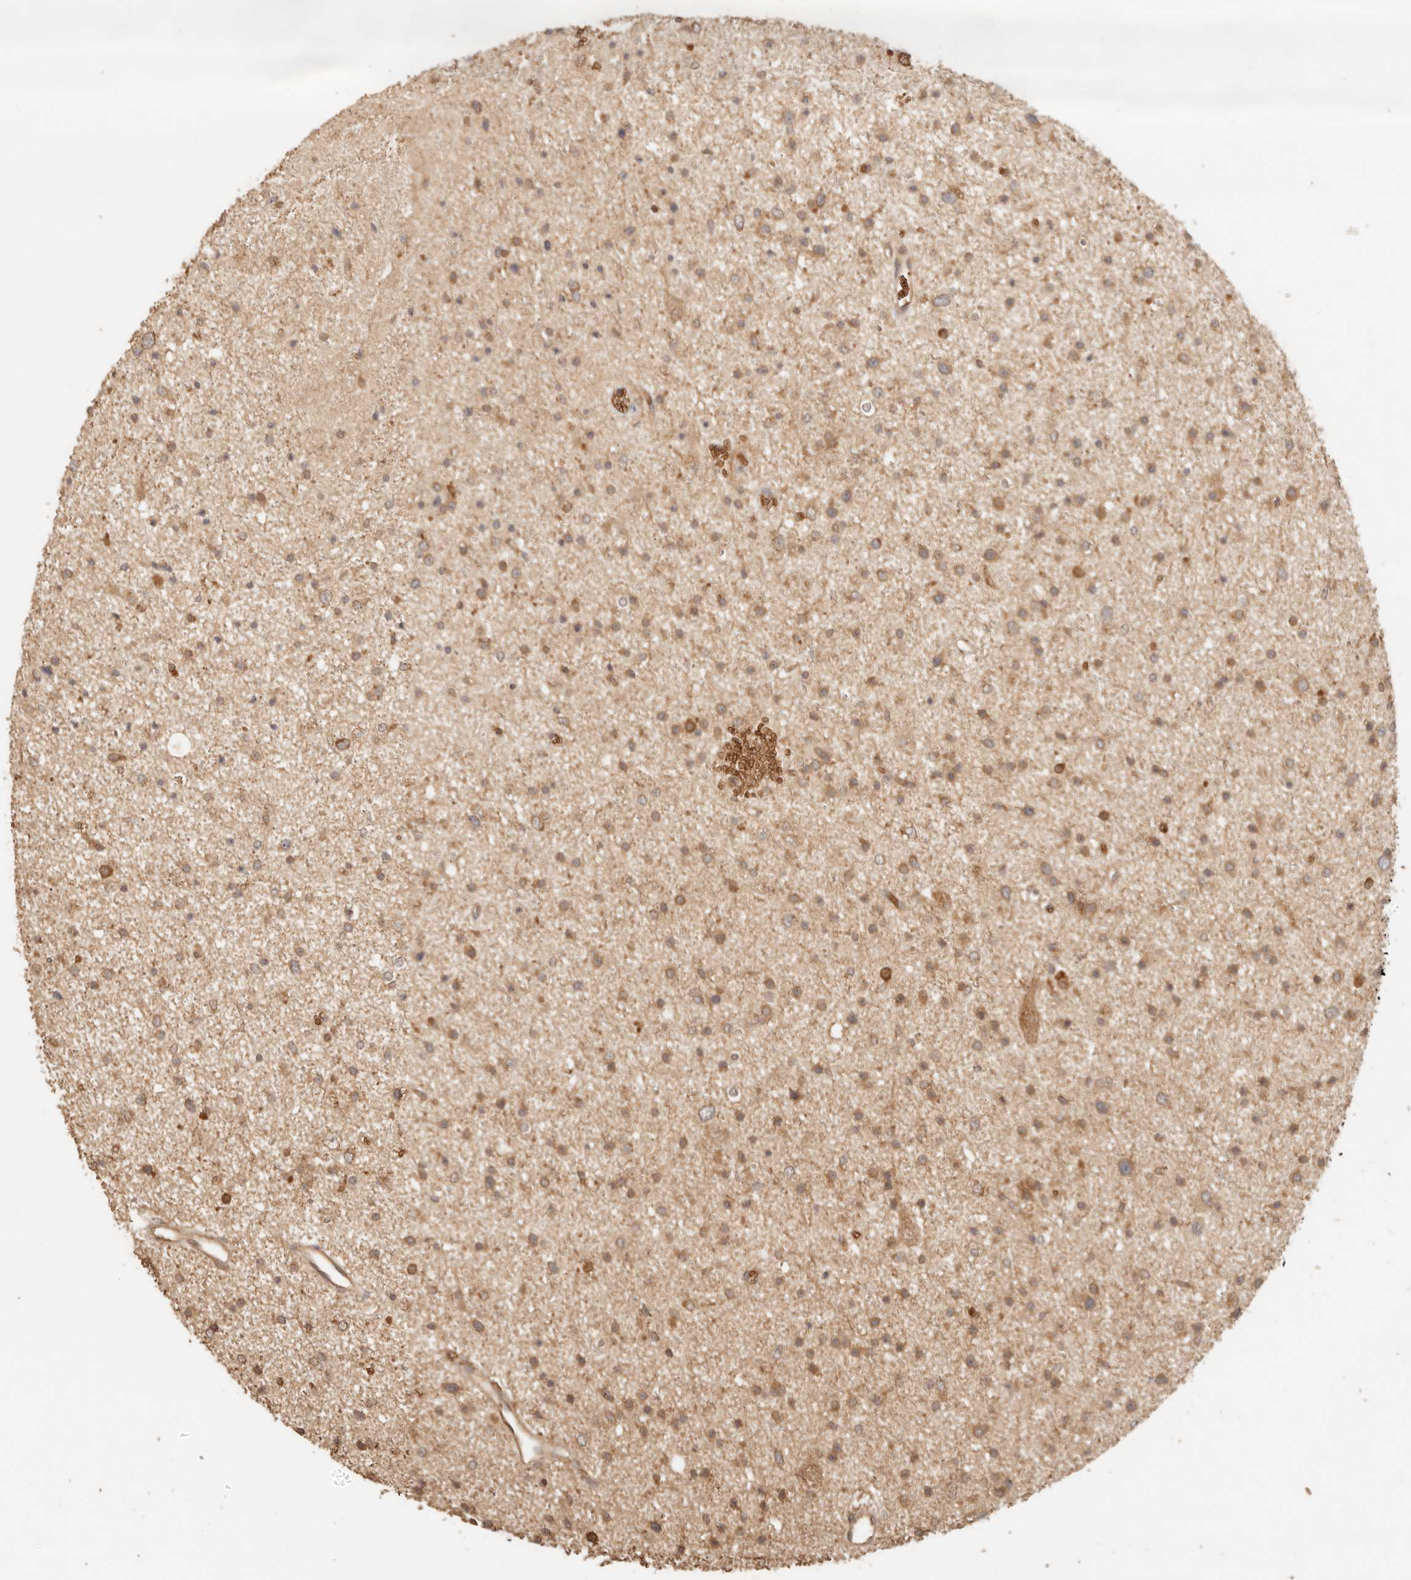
{"staining": {"intensity": "moderate", "quantity": ">75%", "location": "cytoplasmic/membranous,nuclear"}, "tissue": "glioma", "cell_type": "Tumor cells", "image_type": "cancer", "snomed": [{"axis": "morphology", "description": "Glioma, malignant, Low grade"}, {"axis": "topography", "description": "Brain"}], "caption": "Moderate cytoplasmic/membranous and nuclear expression for a protein is seen in approximately >75% of tumor cells of glioma using immunohistochemistry (IHC).", "gene": "INTS11", "patient": {"sex": "female", "age": 37}}